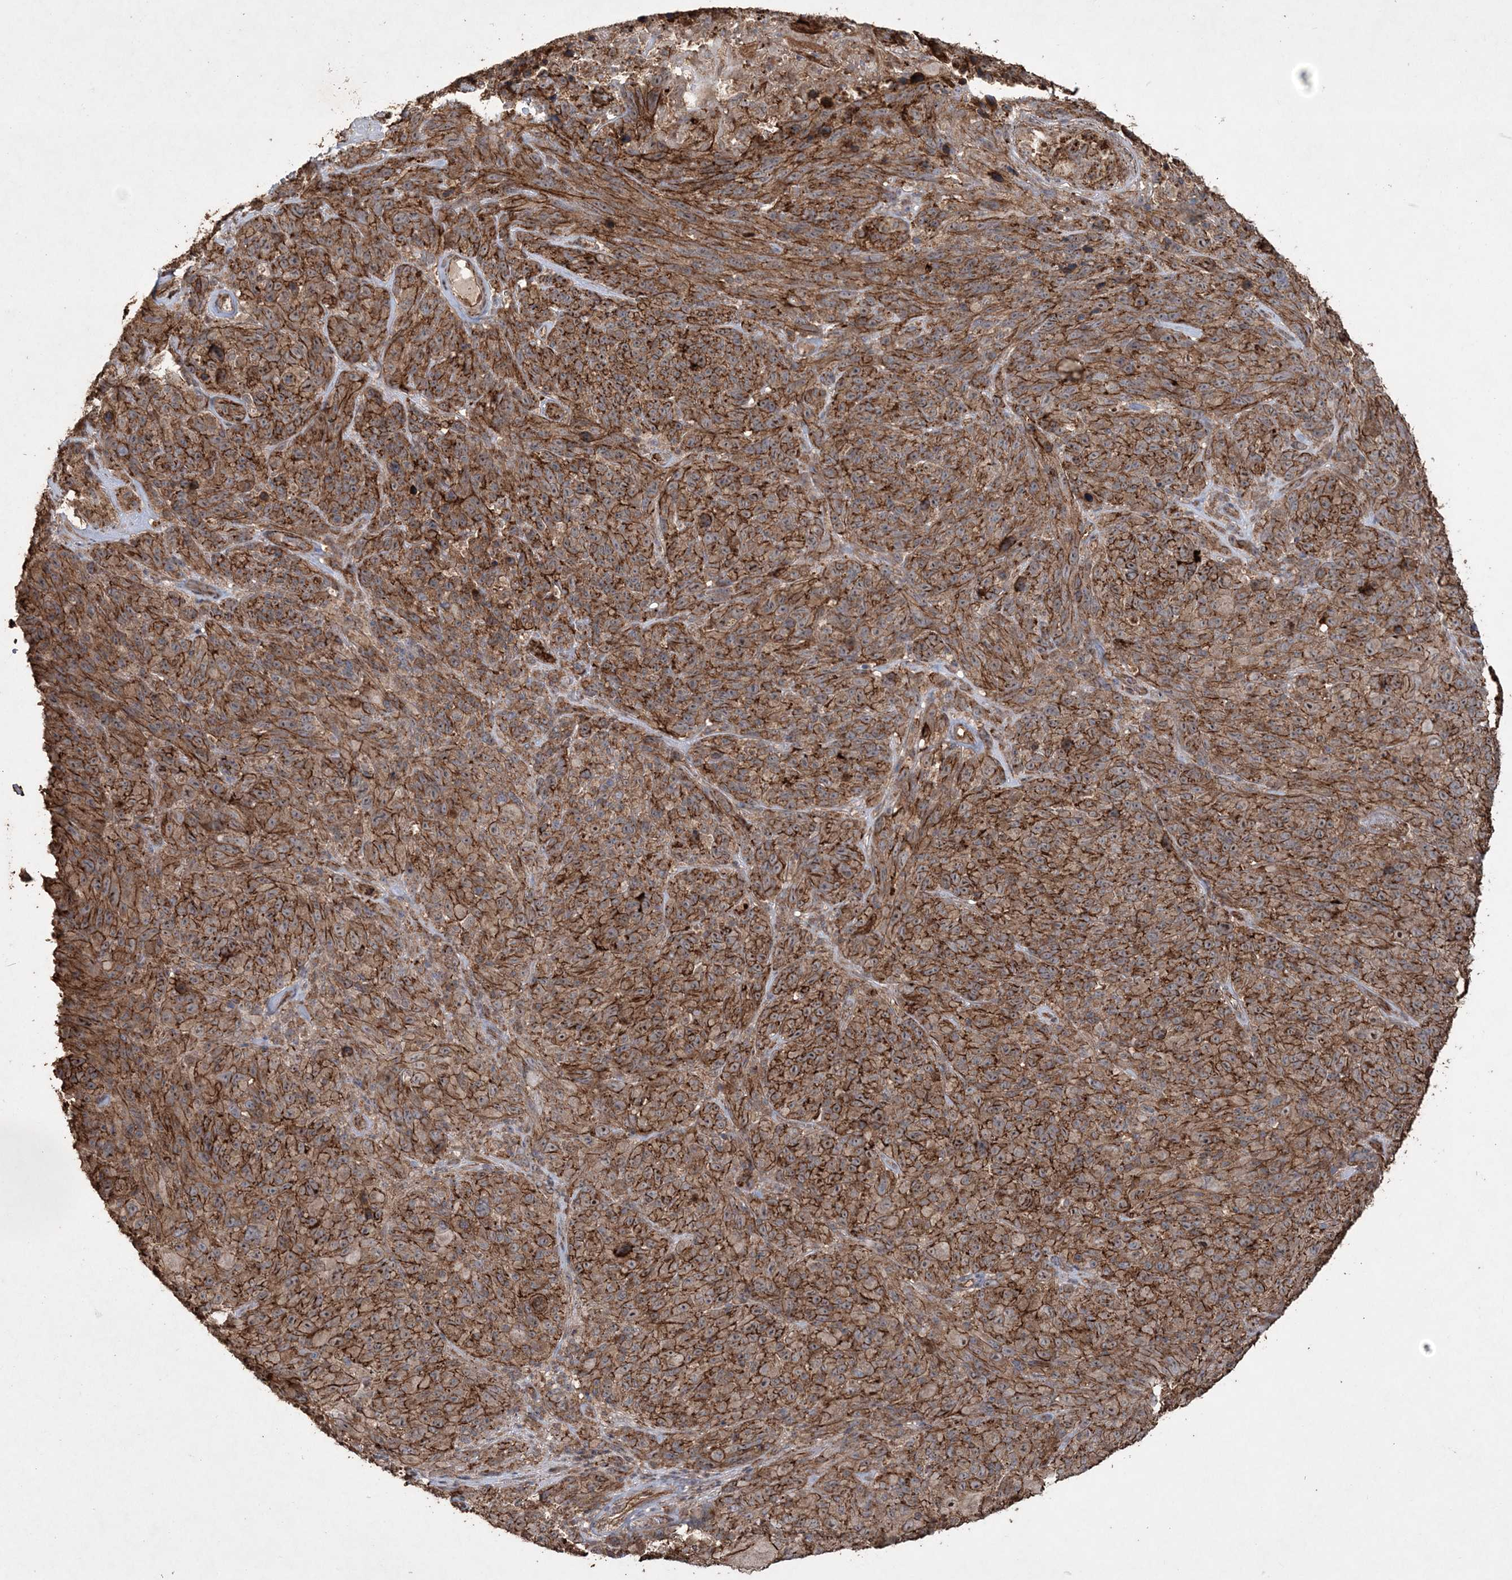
{"staining": {"intensity": "strong", "quantity": ">75%", "location": "cytoplasmic/membranous"}, "tissue": "melanoma", "cell_type": "Tumor cells", "image_type": "cancer", "snomed": [{"axis": "morphology", "description": "Malignant melanoma, NOS"}, {"axis": "topography", "description": "Skin of head"}], "caption": "Strong cytoplasmic/membranous positivity for a protein is identified in about >75% of tumor cells of malignant melanoma using immunohistochemistry (IHC).", "gene": "TTC7A", "patient": {"sex": "male", "age": 96}}